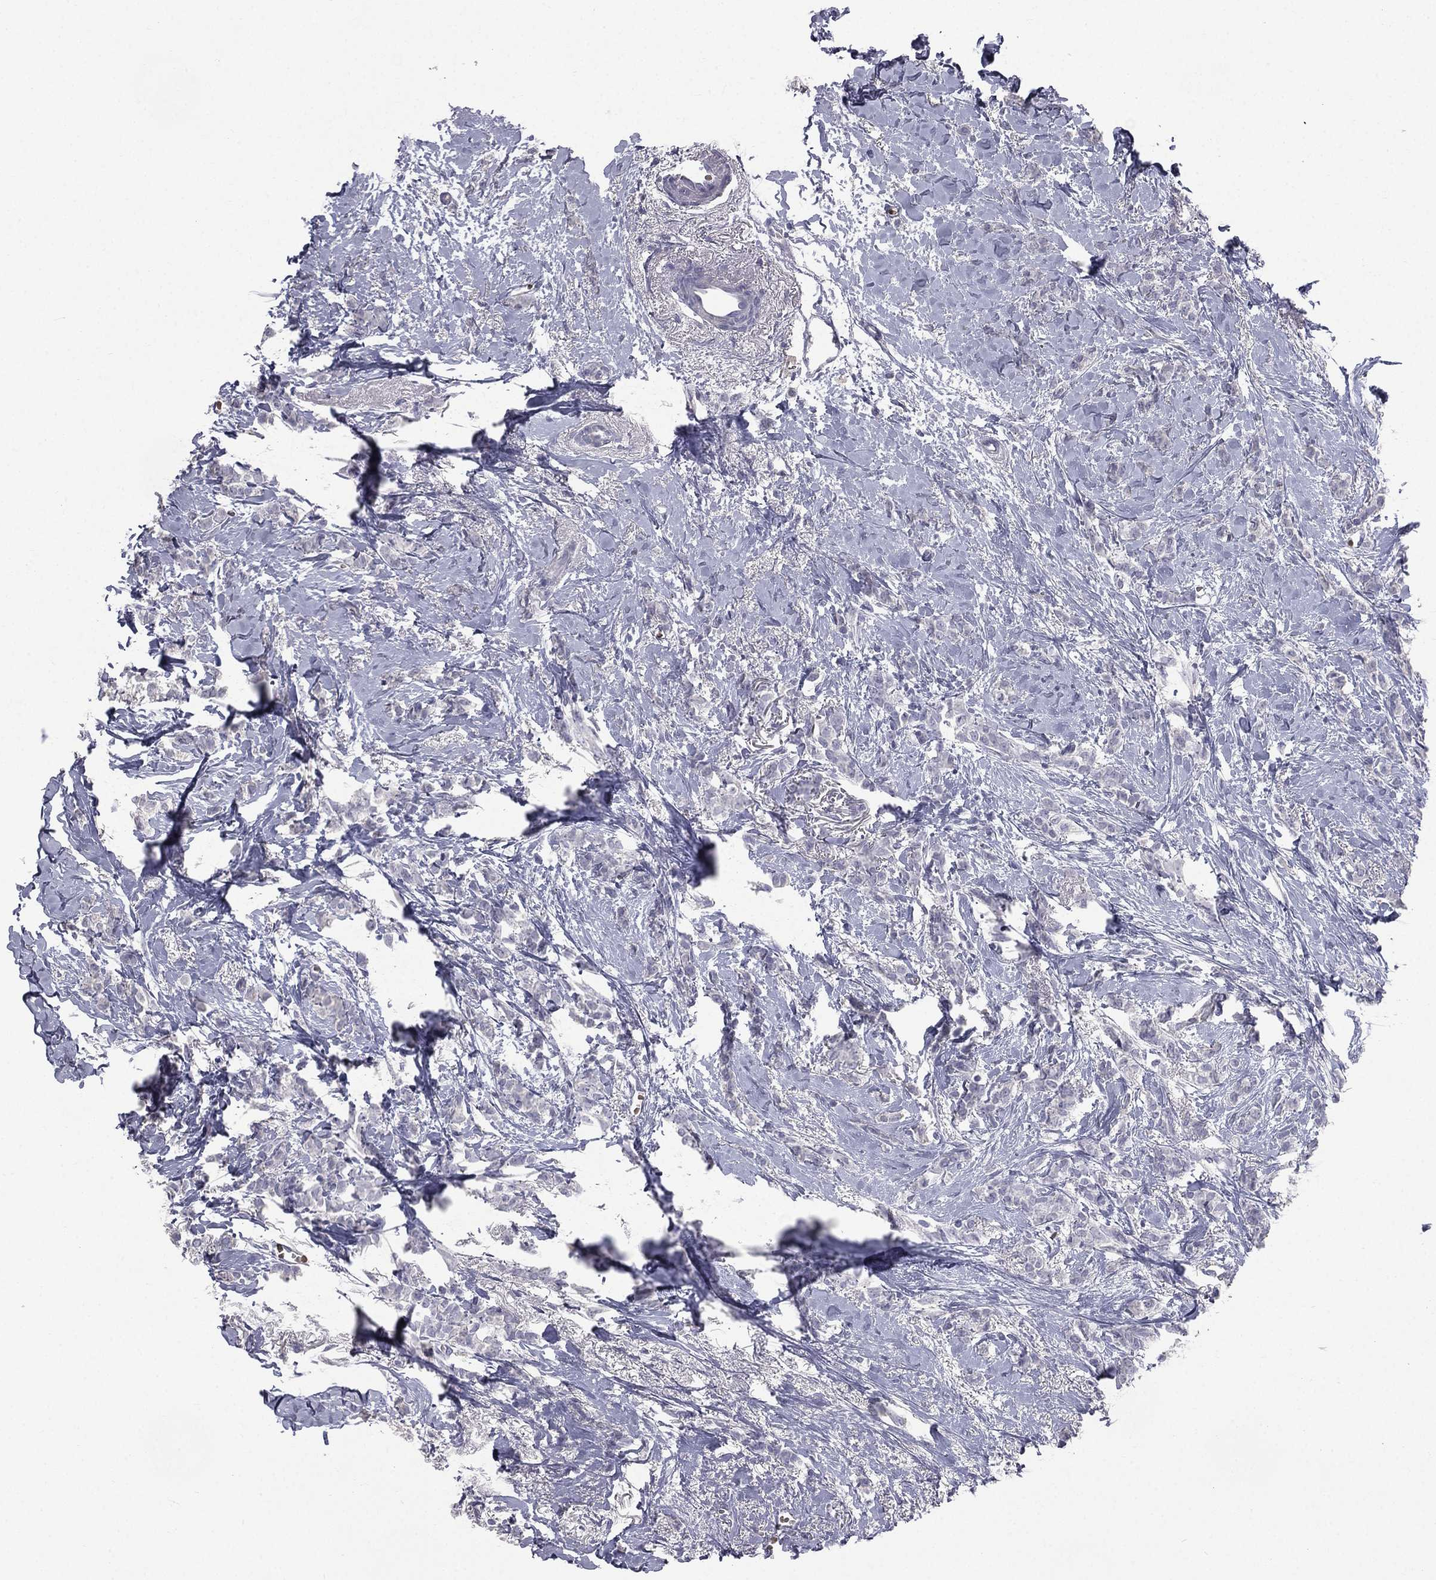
{"staining": {"intensity": "negative", "quantity": "none", "location": "none"}, "tissue": "breast cancer", "cell_type": "Tumor cells", "image_type": "cancer", "snomed": [{"axis": "morphology", "description": "Duct carcinoma"}, {"axis": "topography", "description": "Breast"}], "caption": "Breast cancer stained for a protein using immunohistochemistry exhibits no positivity tumor cells.", "gene": "ESX1", "patient": {"sex": "female", "age": 85}}